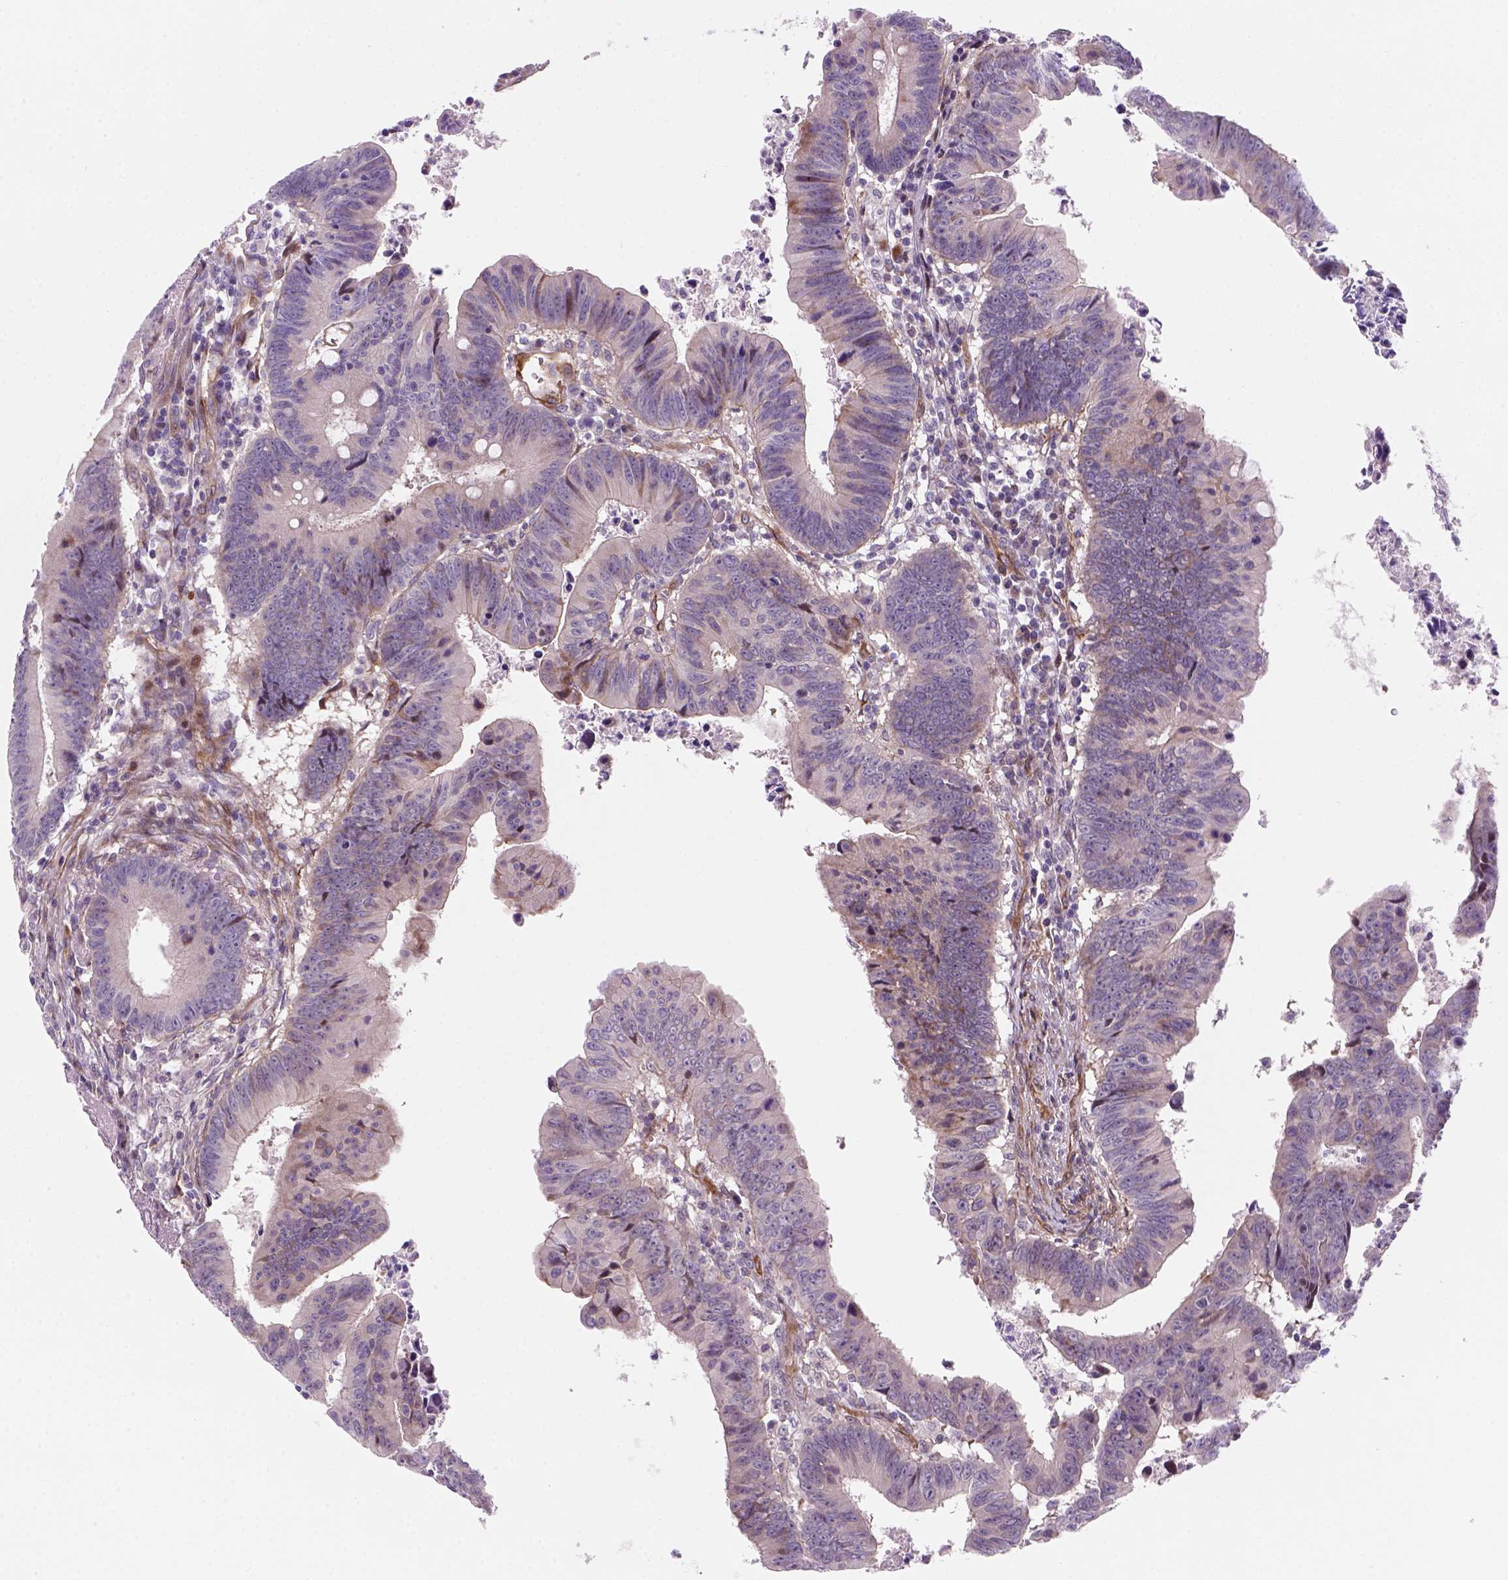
{"staining": {"intensity": "weak", "quantity": "<25%", "location": "cytoplasmic/membranous"}, "tissue": "colorectal cancer", "cell_type": "Tumor cells", "image_type": "cancer", "snomed": [{"axis": "morphology", "description": "Adenocarcinoma, NOS"}, {"axis": "topography", "description": "Colon"}], "caption": "This micrograph is of colorectal cancer (adenocarcinoma) stained with immunohistochemistry (IHC) to label a protein in brown with the nuclei are counter-stained blue. There is no staining in tumor cells.", "gene": "VSTM5", "patient": {"sex": "female", "age": 87}}